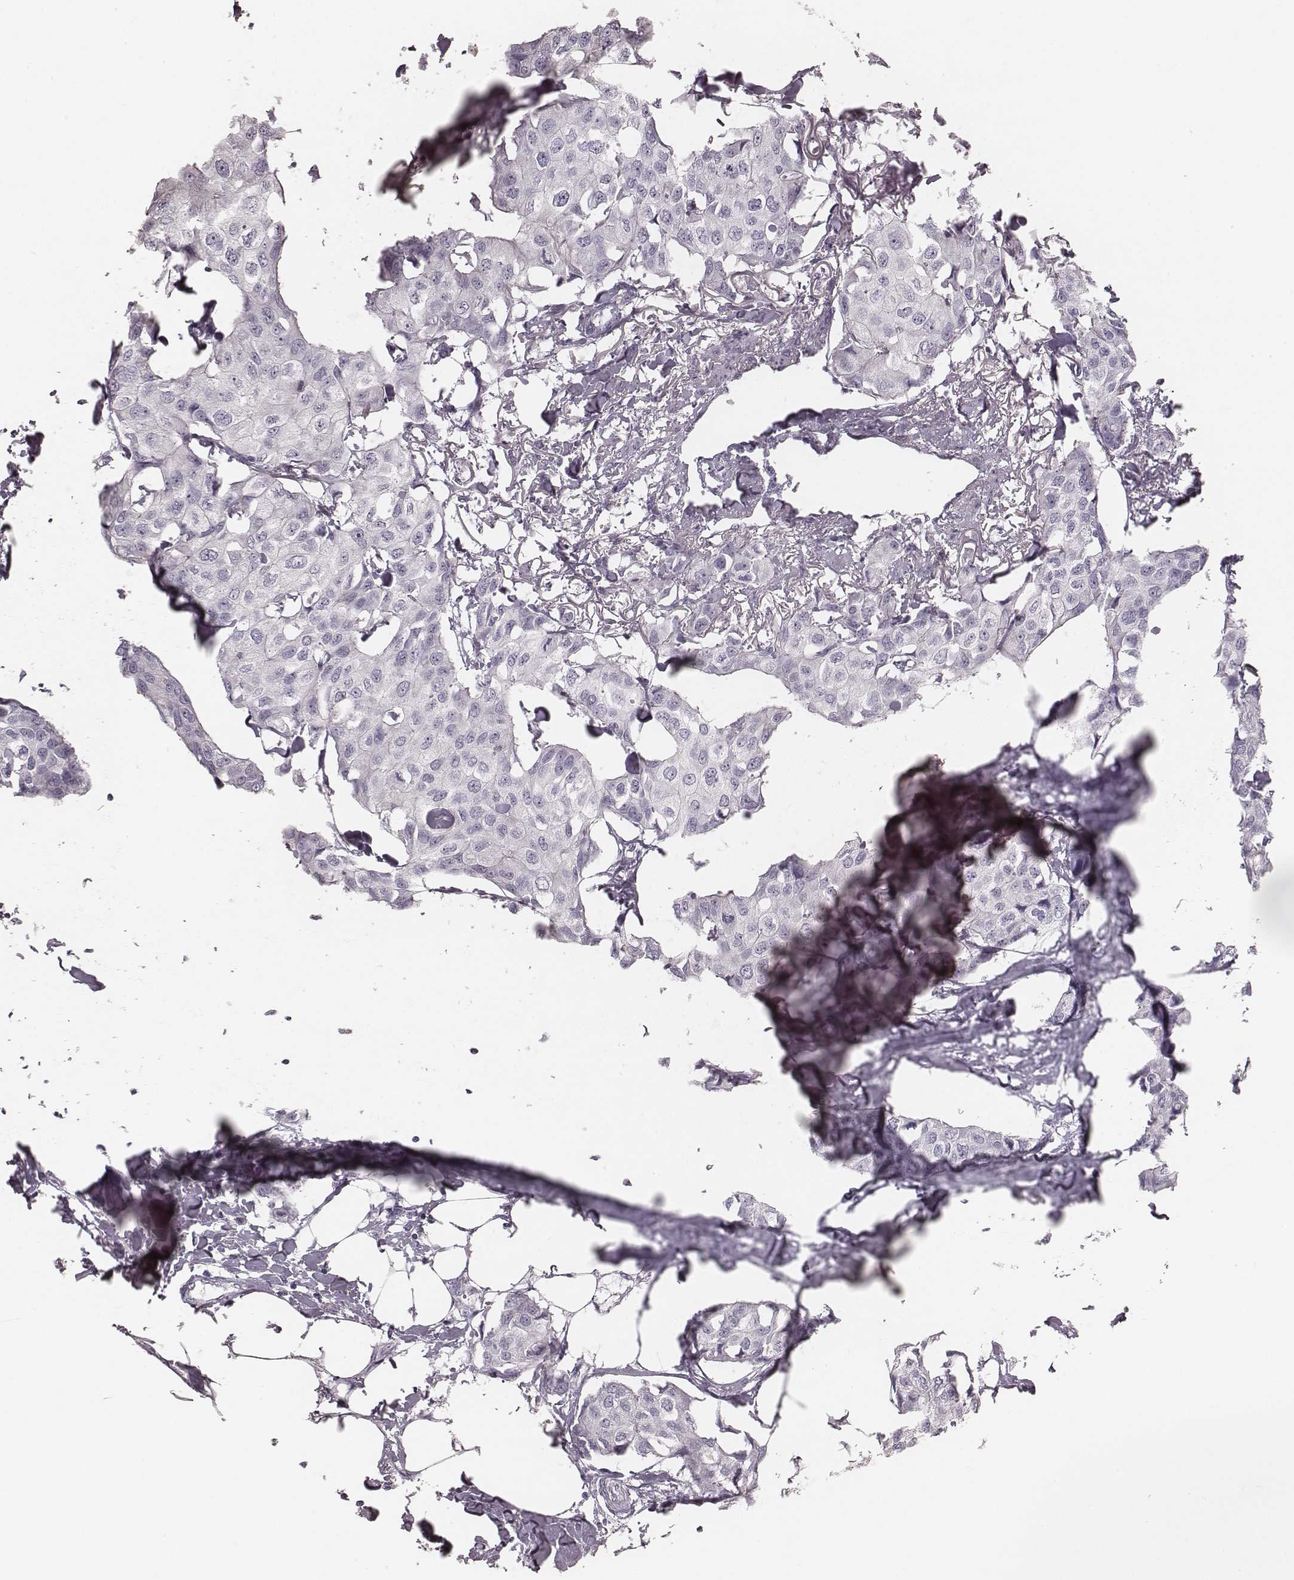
{"staining": {"intensity": "negative", "quantity": "none", "location": "none"}, "tissue": "breast cancer", "cell_type": "Tumor cells", "image_type": "cancer", "snomed": [{"axis": "morphology", "description": "Duct carcinoma"}, {"axis": "topography", "description": "Breast"}], "caption": "Immunohistochemical staining of human breast cancer (infiltrating ductal carcinoma) demonstrates no significant expression in tumor cells.", "gene": "ZP4", "patient": {"sex": "female", "age": 80}}